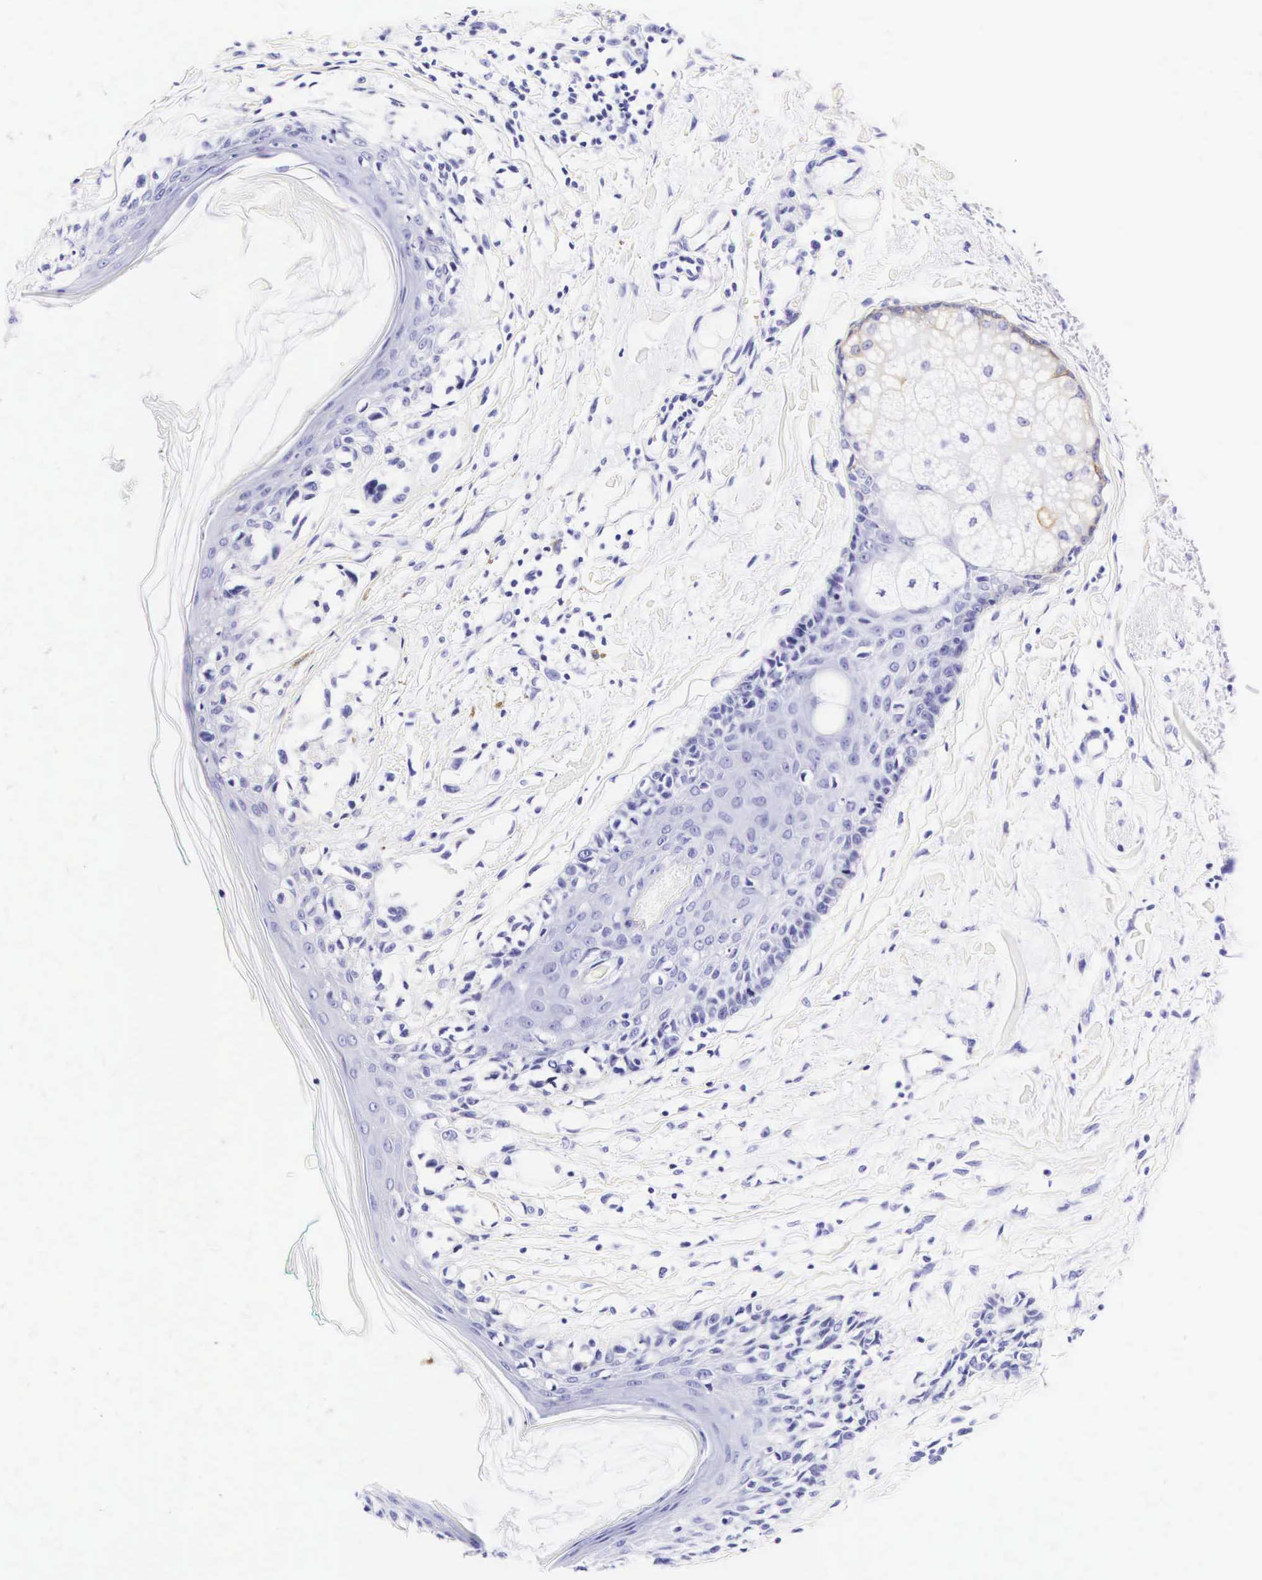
{"staining": {"intensity": "negative", "quantity": "none", "location": "none"}, "tissue": "melanoma", "cell_type": "Tumor cells", "image_type": "cancer", "snomed": [{"axis": "morphology", "description": "Malignant melanoma, NOS"}, {"axis": "topography", "description": "Skin"}], "caption": "A micrograph of human melanoma is negative for staining in tumor cells. (DAB immunohistochemistry with hematoxylin counter stain).", "gene": "KRT18", "patient": {"sex": "male", "age": 80}}